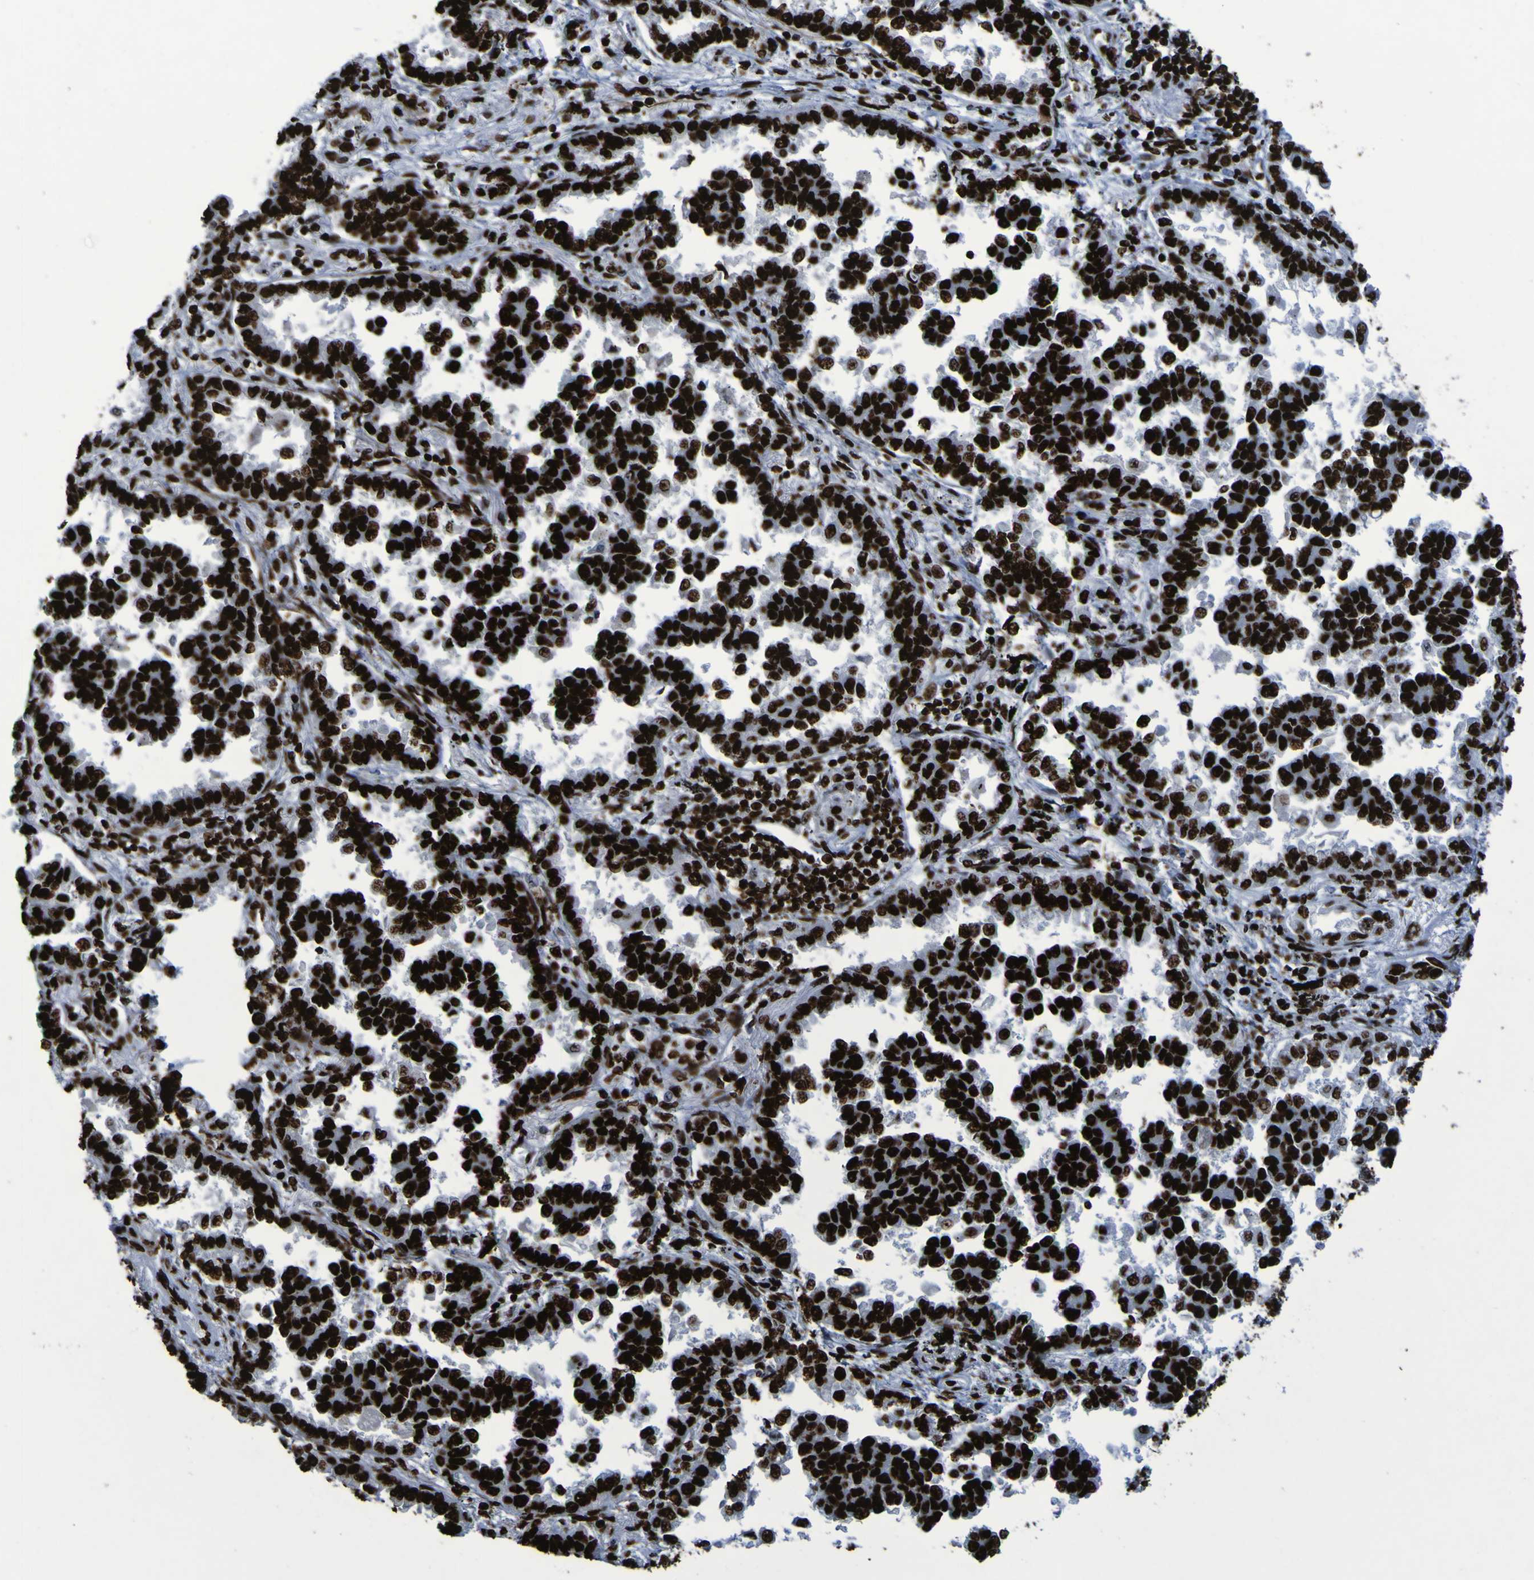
{"staining": {"intensity": "strong", "quantity": ">75%", "location": "nuclear"}, "tissue": "lung cancer", "cell_type": "Tumor cells", "image_type": "cancer", "snomed": [{"axis": "morphology", "description": "Normal tissue, NOS"}, {"axis": "morphology", "description": "Adenocarcinoma, NOS"}, {"axis": "topography", "description": "Lung"}], "caption": "Tumor cells show strong nuclear positivity in about >75% of cells in lung adenocarcinoma.", "gene": "NPM1", "patient": {"sex": "male", "age": 59}}